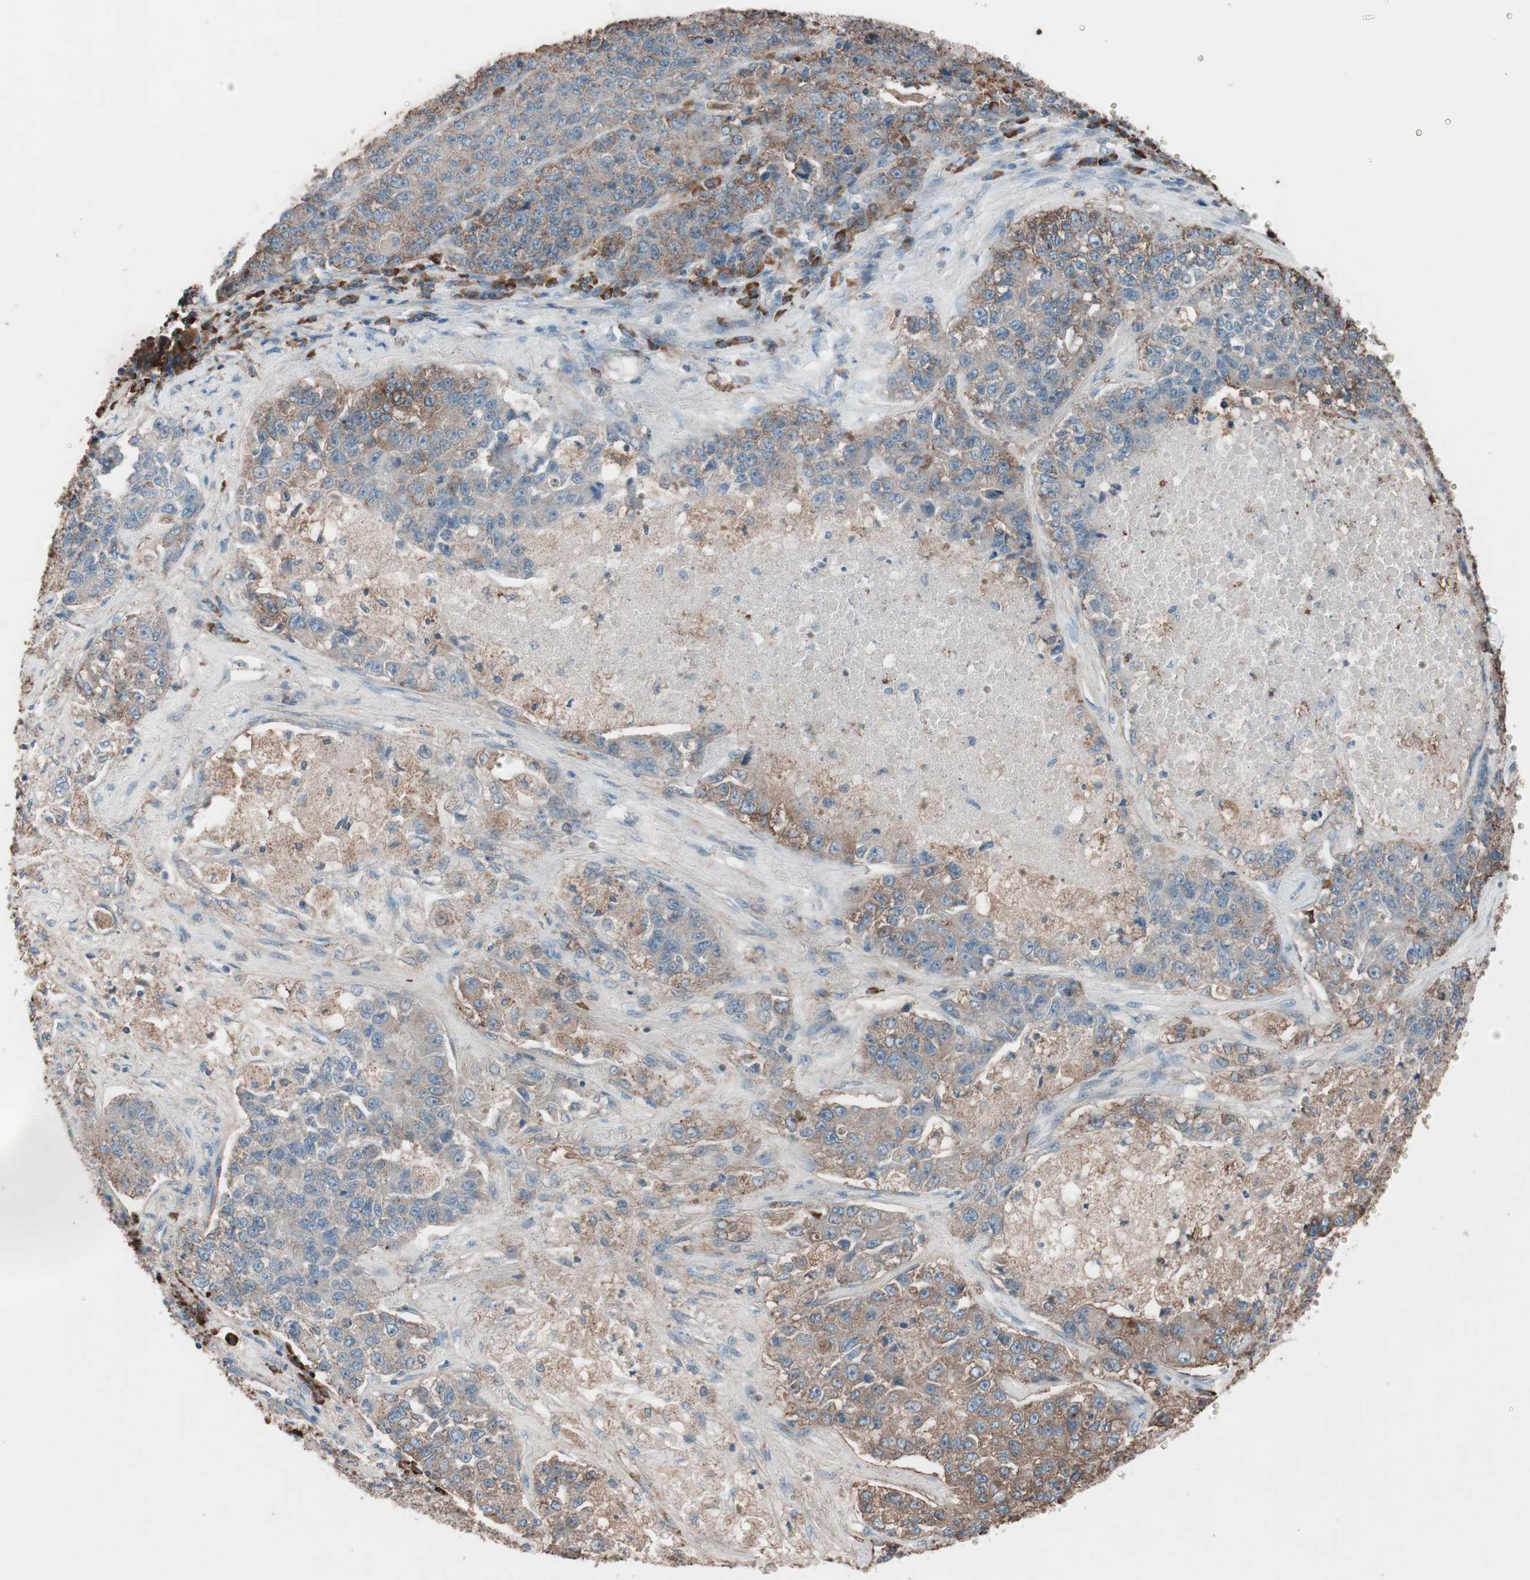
{"staining": {"intensity": "moderate", "quantity": "25%-75%", "location": "cytoplasmic/membranous"}, "tissue": "lung cancer", "cell_type": "Tumor cells", "image_type": "cancer", "snomed": [{"axis": "morphology", "description": "Adenocarcinoma, NOS"}, {"axis": "topography", "description": "Lung"}], "caption": "Immunohistochemistry (IHC) (DAB (3,3'-diaminobenzidine)) staining of lung cancer demonstrates moderate cytoplasmic/membranous protein staining in about 25%-75% of tumor cells.", "gene": "GRB7", "patient": {"sex": "male", "age": 49}}